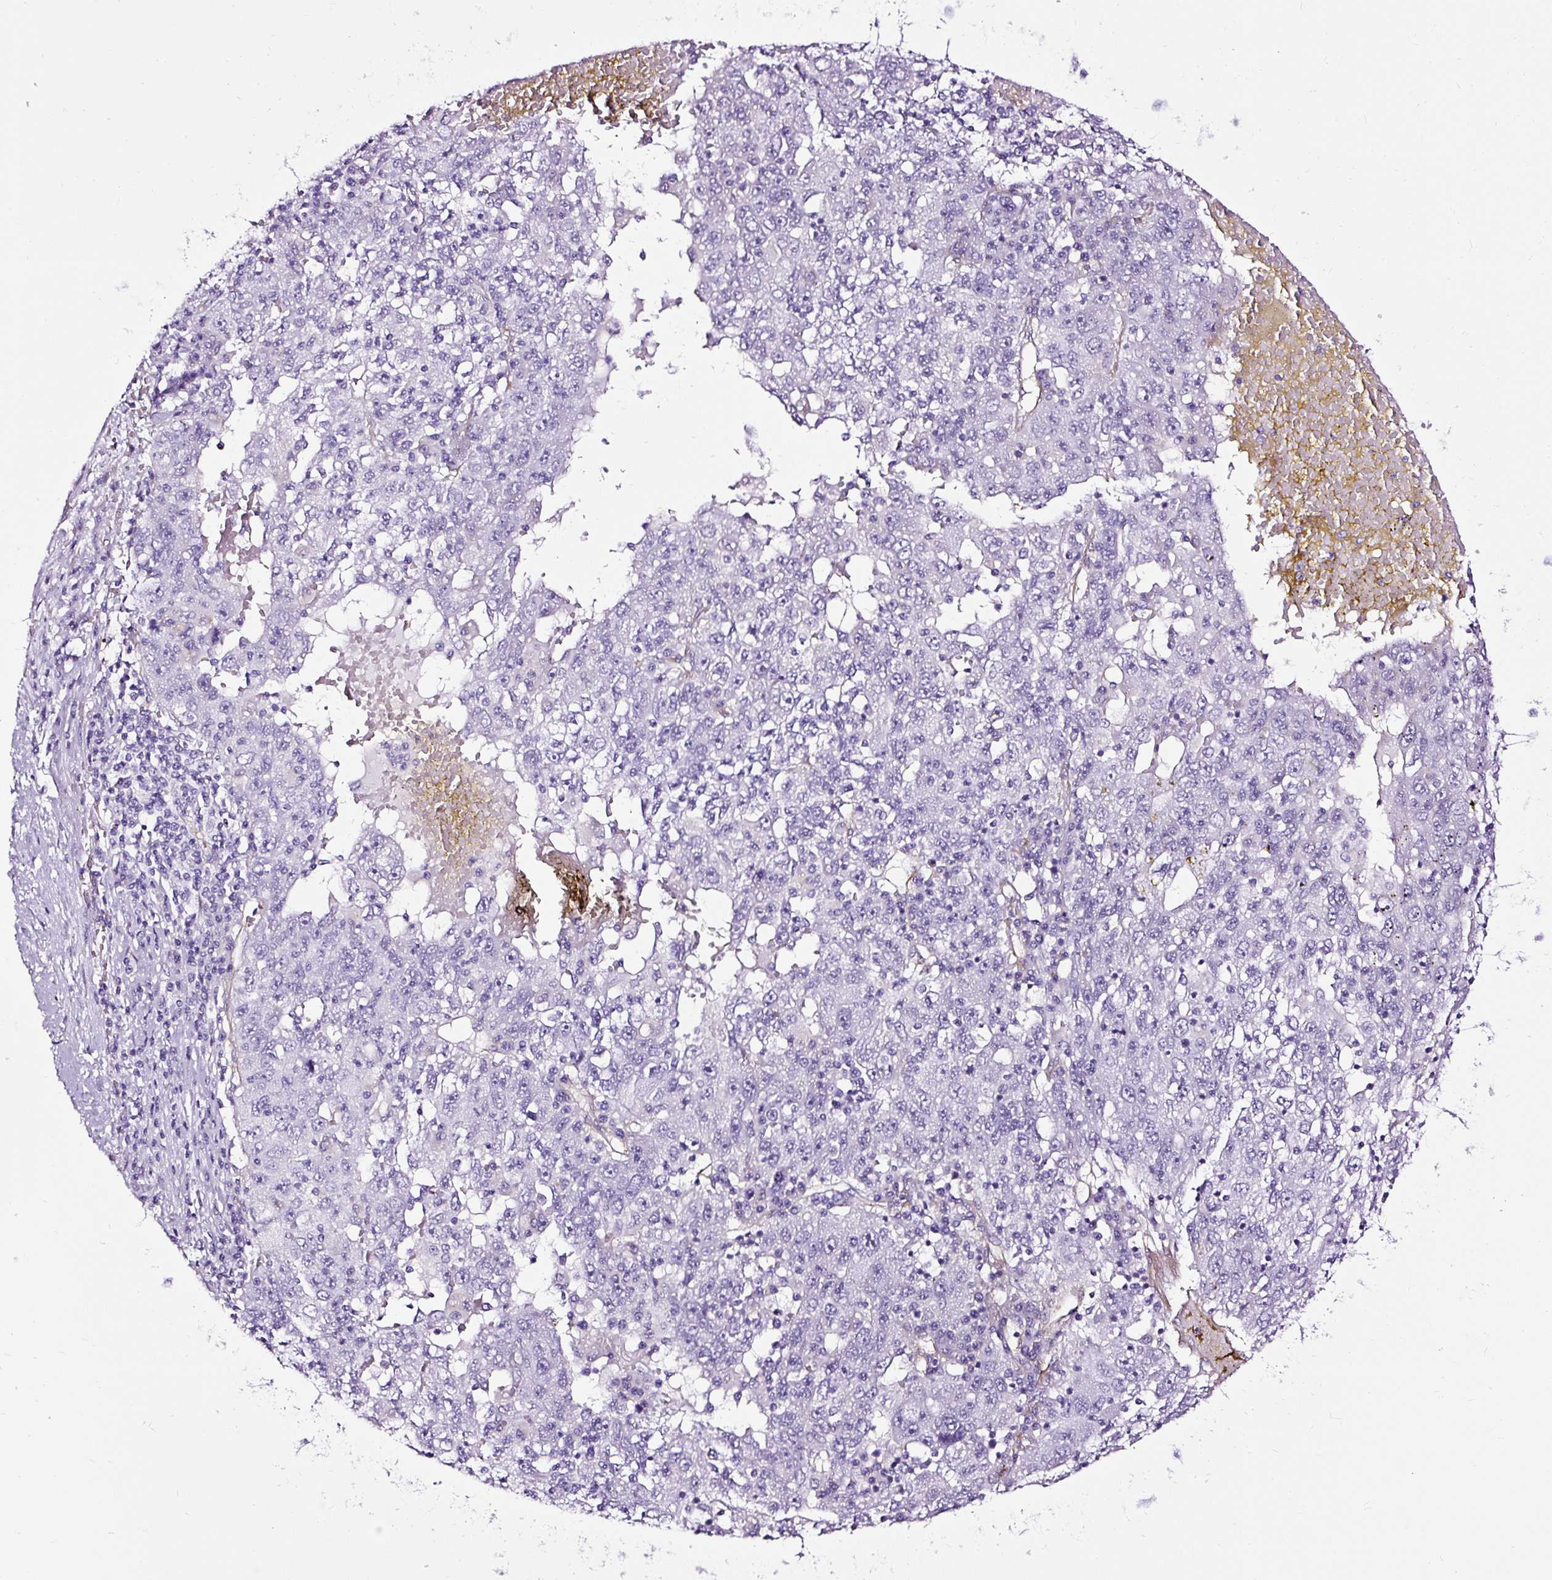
{"staining": {"intensity": "negative", "quantity": "none", "location": "none"}, "tissue": "liver cancer", "cell_type": "Tumor cells", "image_type": "cancer", "snomed": [{"axis": "morphology", "description": "Carcinoma, Hepatocellular, NOS"}, {"axis": "topography", "description": "Liver"}], "caption": "This is a image of immunohistochemistry (IHC) staining of liver cancer, which shows no positivity in tumor cells.", "gene": "SLC7A8", "patient": {"sex": "male", "age": 49}}